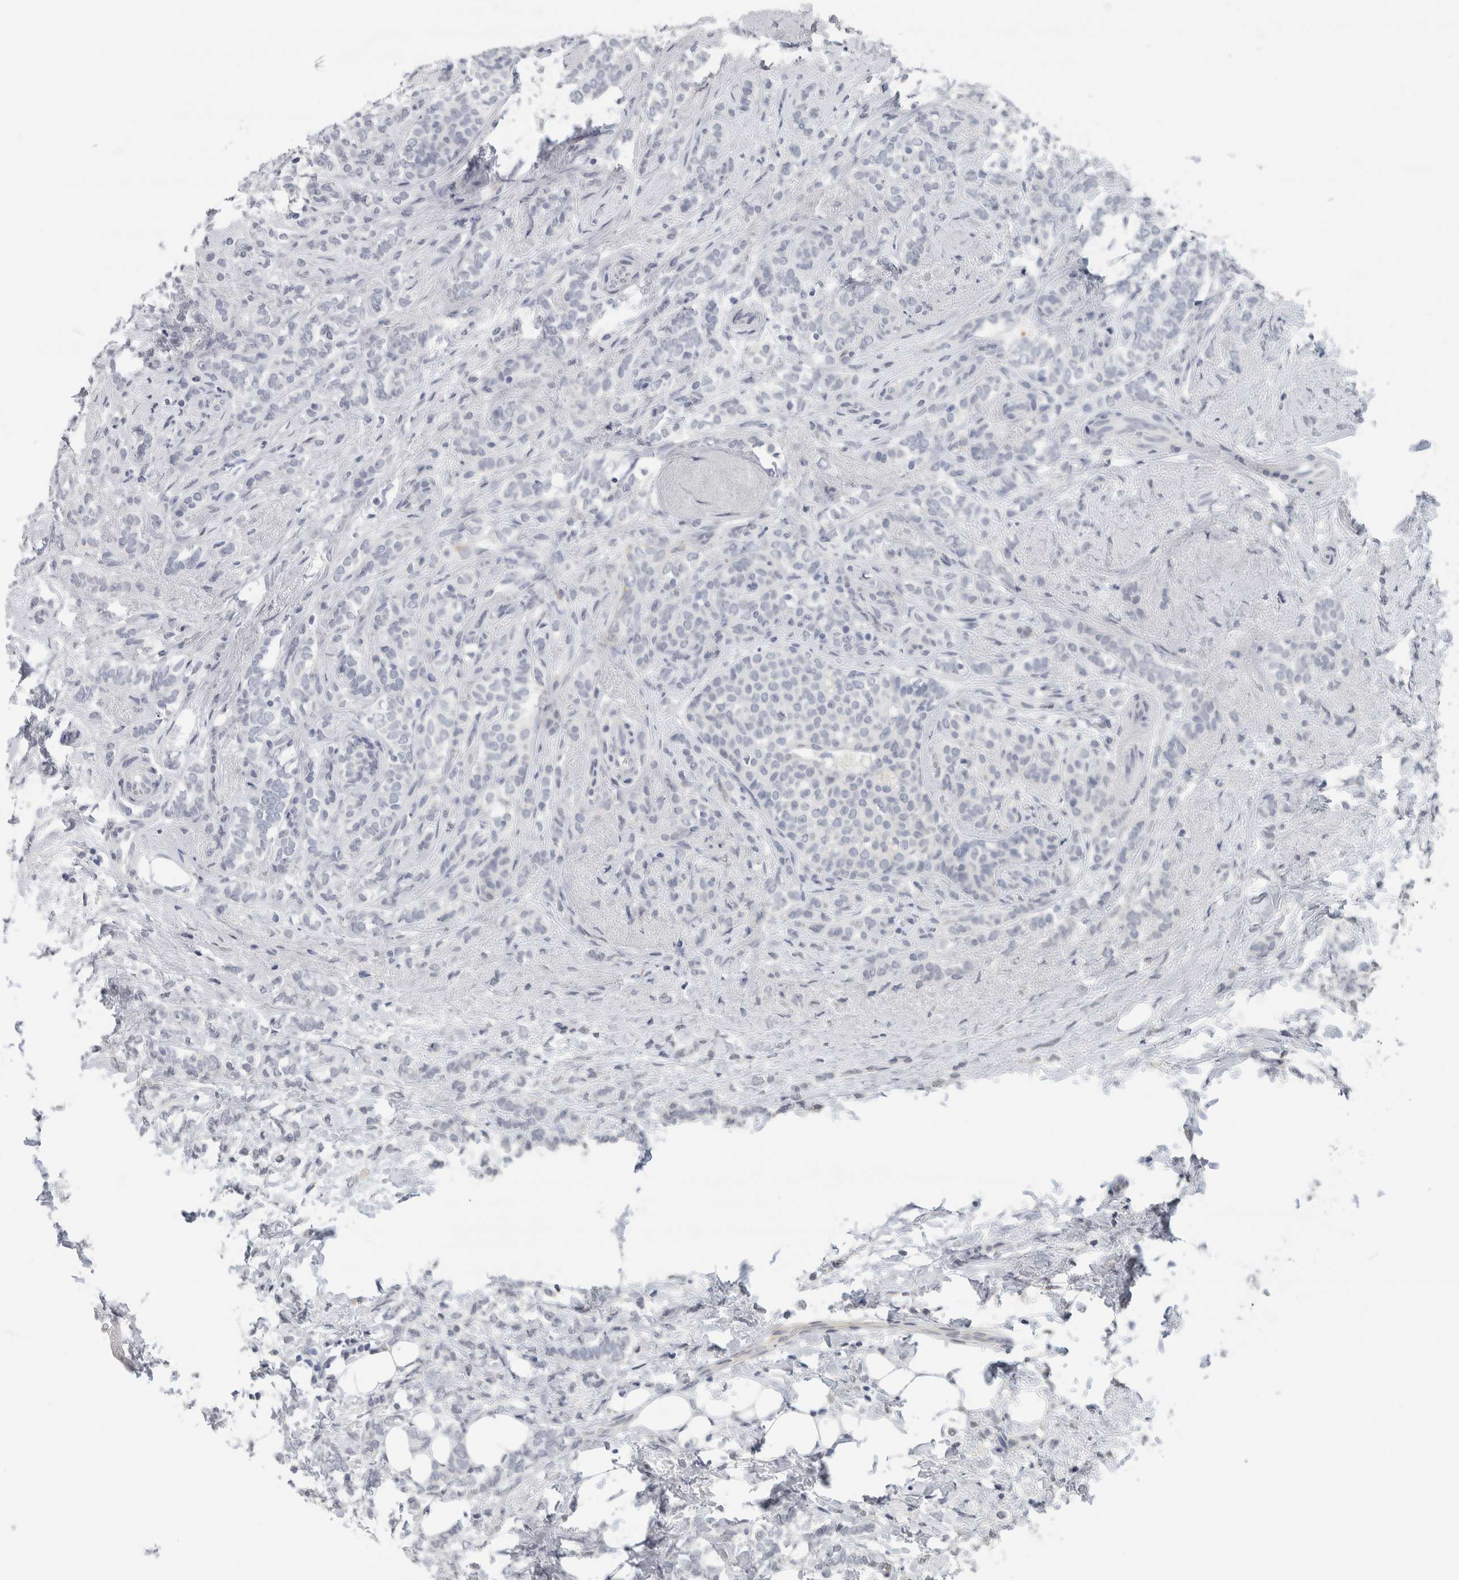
{"staining": {"intensity": "negative", "quantity": "none", "location": "none"}, "tissue": "breast cancer", "cell_type": "Tumor cells", "image_type": "cancer", "snomed": [{"axis": "morphology", "description": "Lobular carcinoma"}, {"axis": "topography", "description": "Breast"}], "caption": "Human breast lobular carcinoma stained for a protein using immunohistochemistry (IHC) shows no expression in tumor cells.", "gene": "NEFM", "patient": {"sex": "female", "age": 50}}